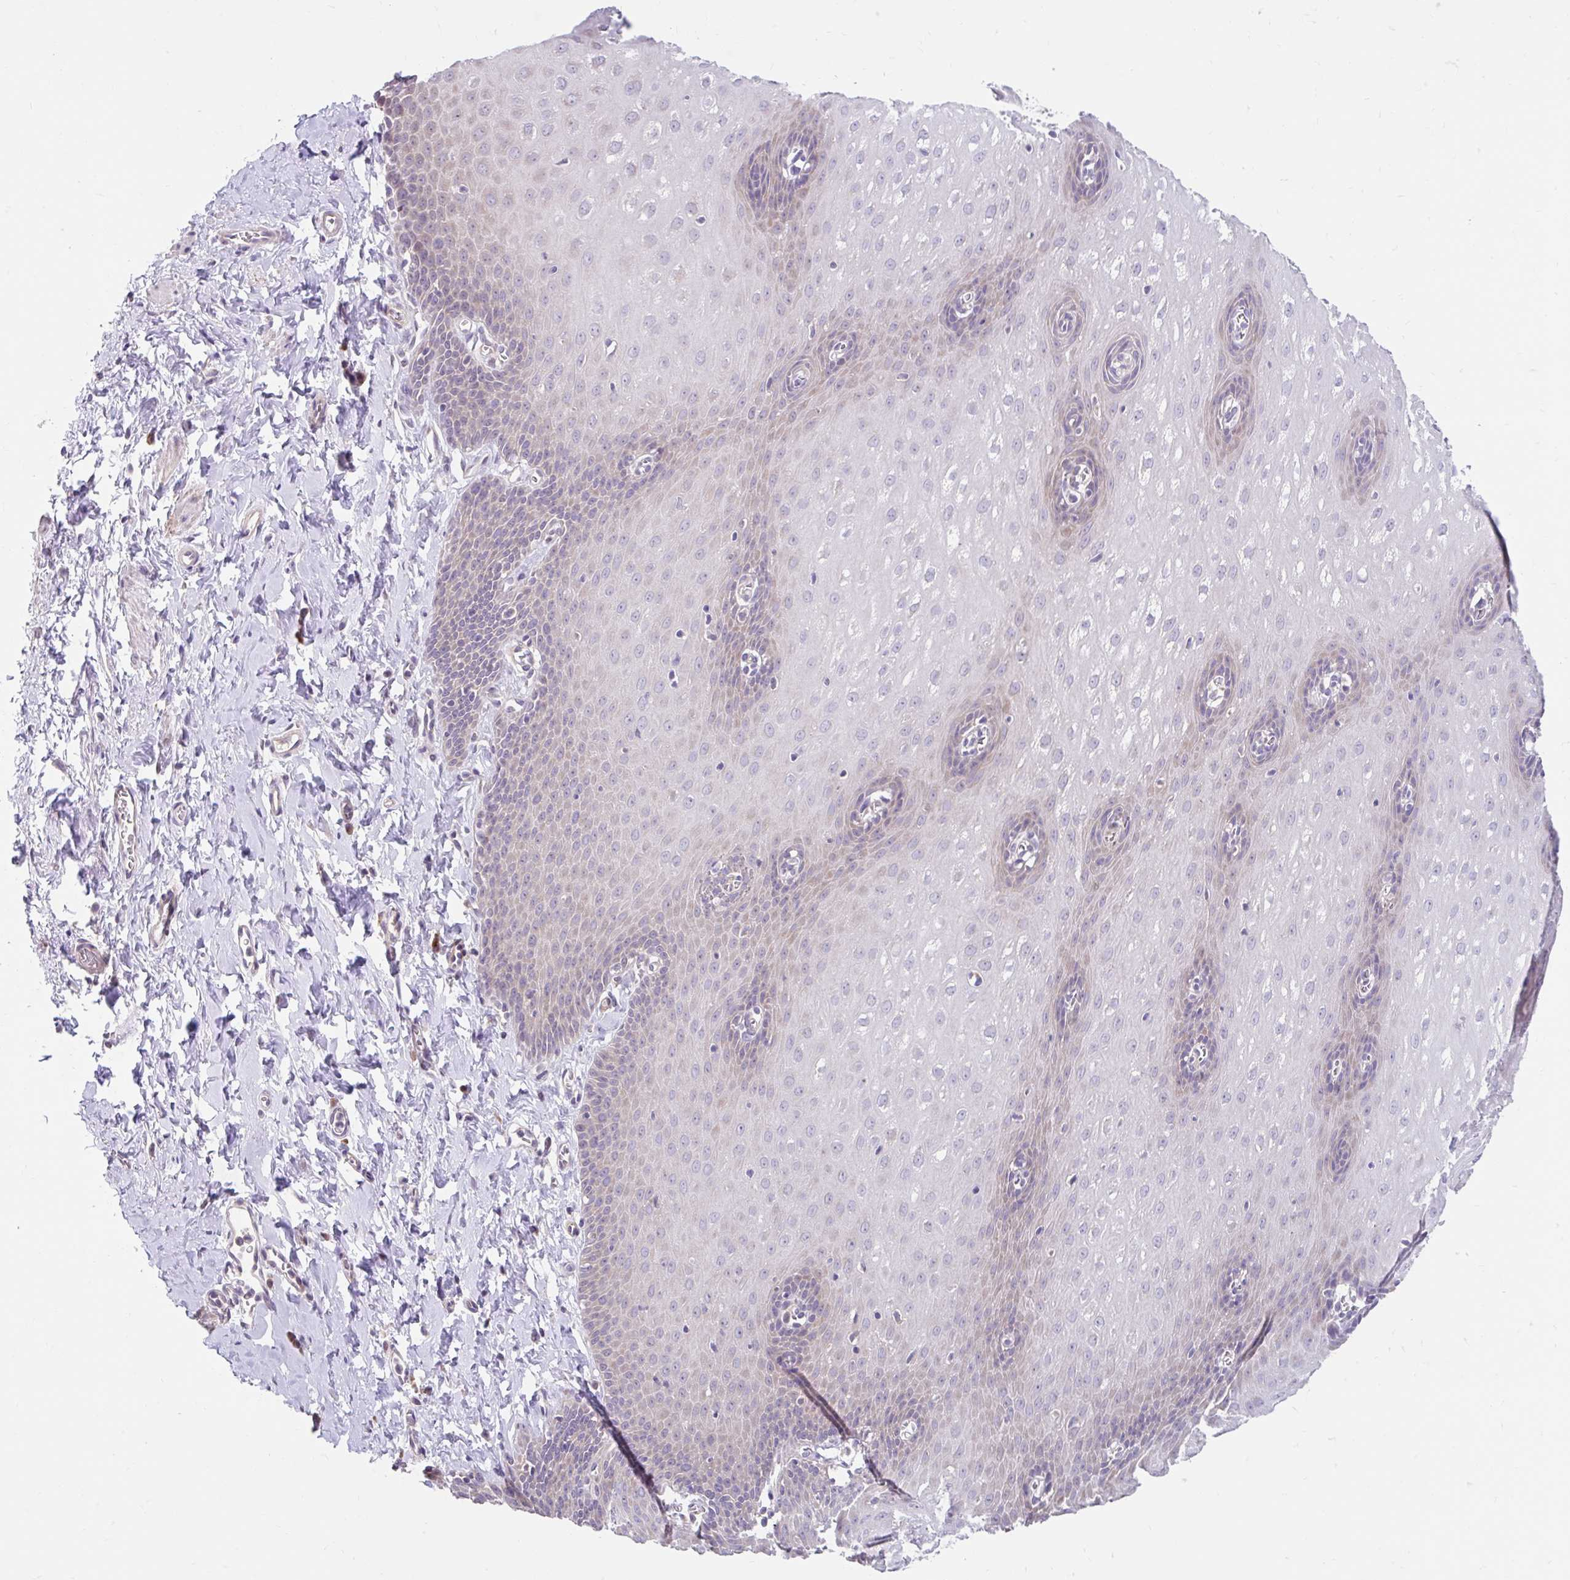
{"staining": {"intensity": "moderate", "quantity": "<25%", "location": "cytoplasmic/membranous"}, "tissue": "esophagus", "cell_type": "Squamous epithelial cells", "image_type": "normal", "snomed": [{"axis": "morphology", "description": "Normal tissue, NOS"}, {"axis": "topography", "description": "Esophagus"}], "caption": "About <25% of squamous epithelial cells in normal human esophagus display moderate cytoplasmic/membranous protein positivity as visualized by brown immunohistochemical staining.", "gene": "NT5C1B", "patient": {"sex": "male", "age": 70}}